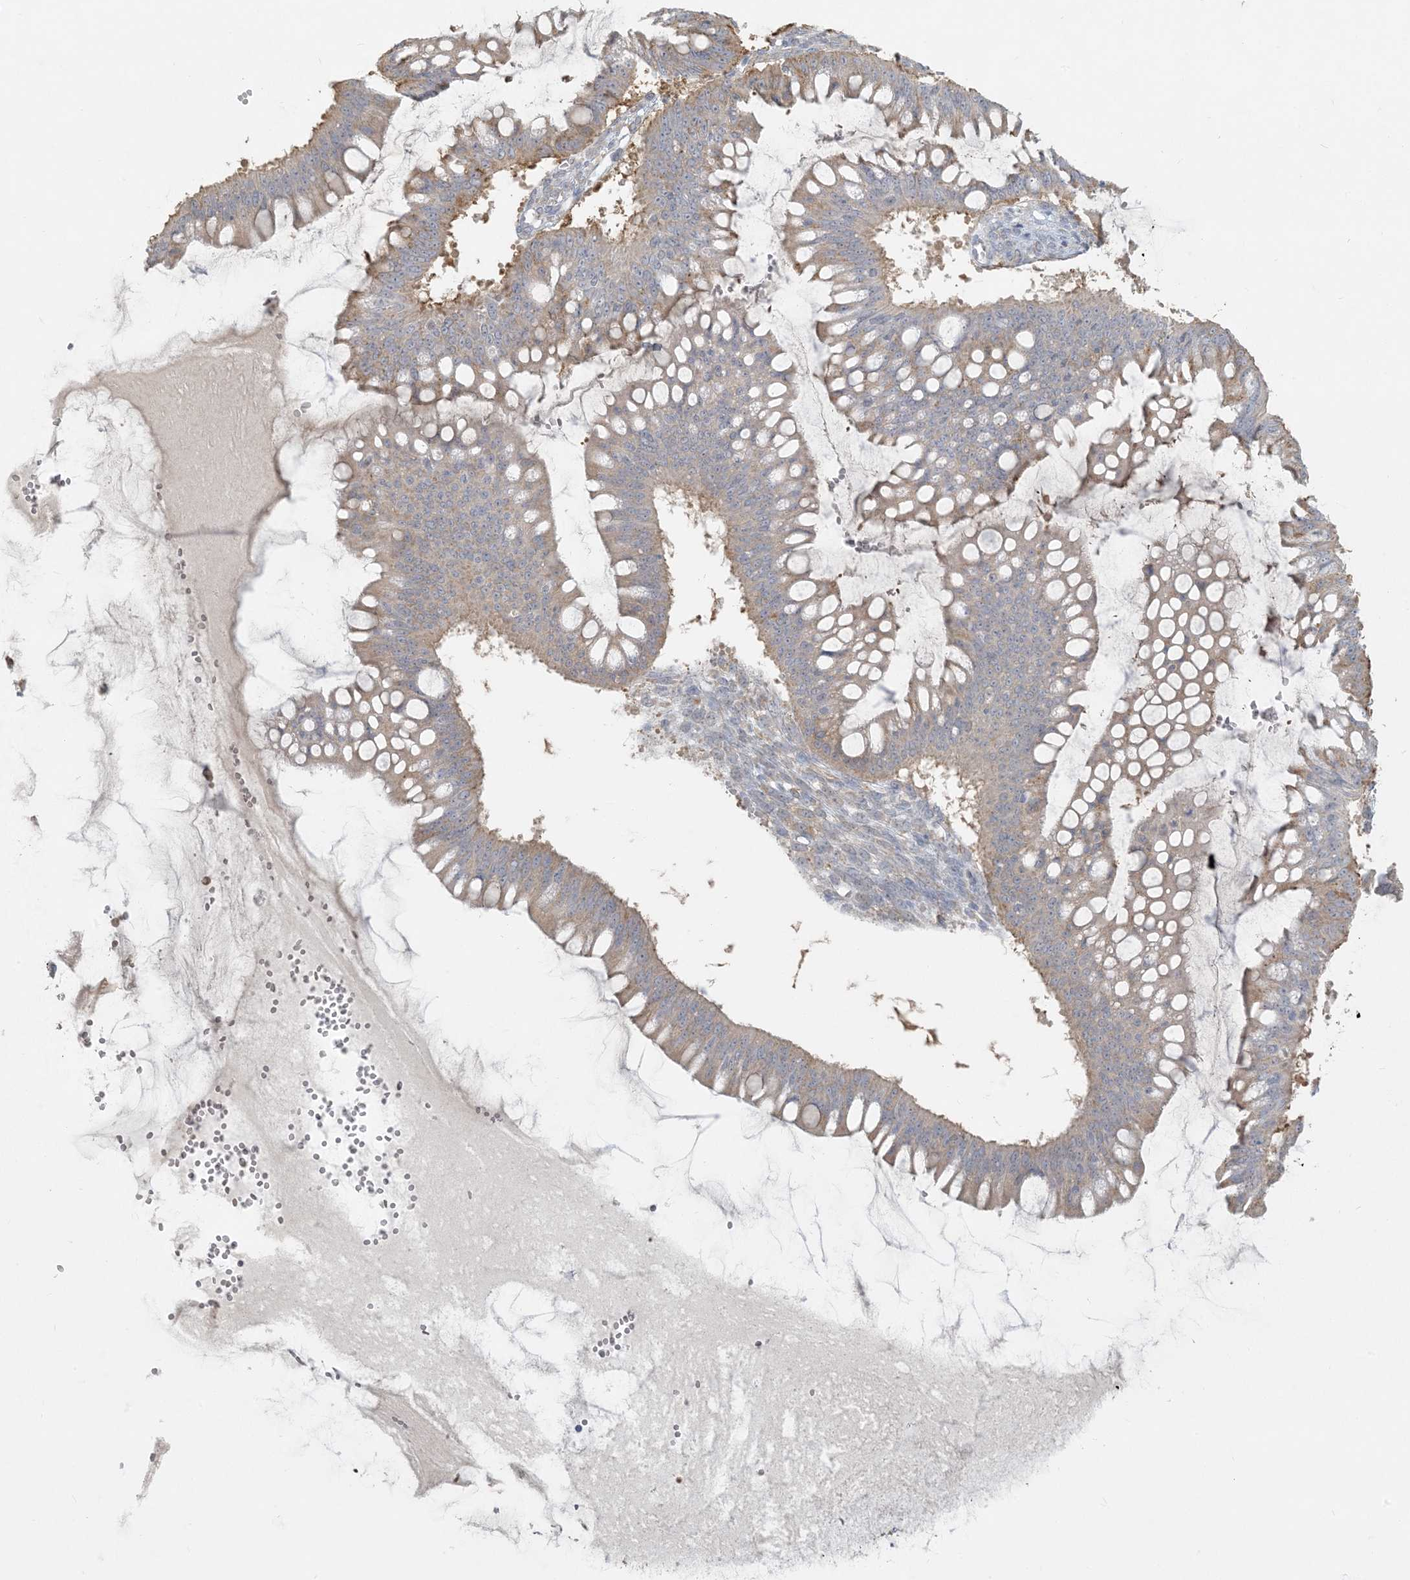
{"staining": {"intensity": "moderate", "quantity": "25%-75%", "location": "cytoplasmic/membranous"}, "tissue": "ovarian cancer", "cell_type": "Tumor cells", "image_type": "cancer", "snomed": [{"axis": "morphology", "description": "Cystadenocarcinoma, mucinous, NOS"}, {"axis": "topography", "description": "Ovary"}], "caption": "Protein positivity by IHC shows moderate cytoplasmic/membranous positivity in about 25%-75% of tumor cells in mucinous cystadenocarcinoma (ovarian). The staining is performed using DAB (3,3'-diaminobenzidine) brown chromogen to label protein expression. The nuclei are counter-stained blue using hematoxylin.", "gene": "HACL1", "patient": {"sex": "female", "age": 73}}